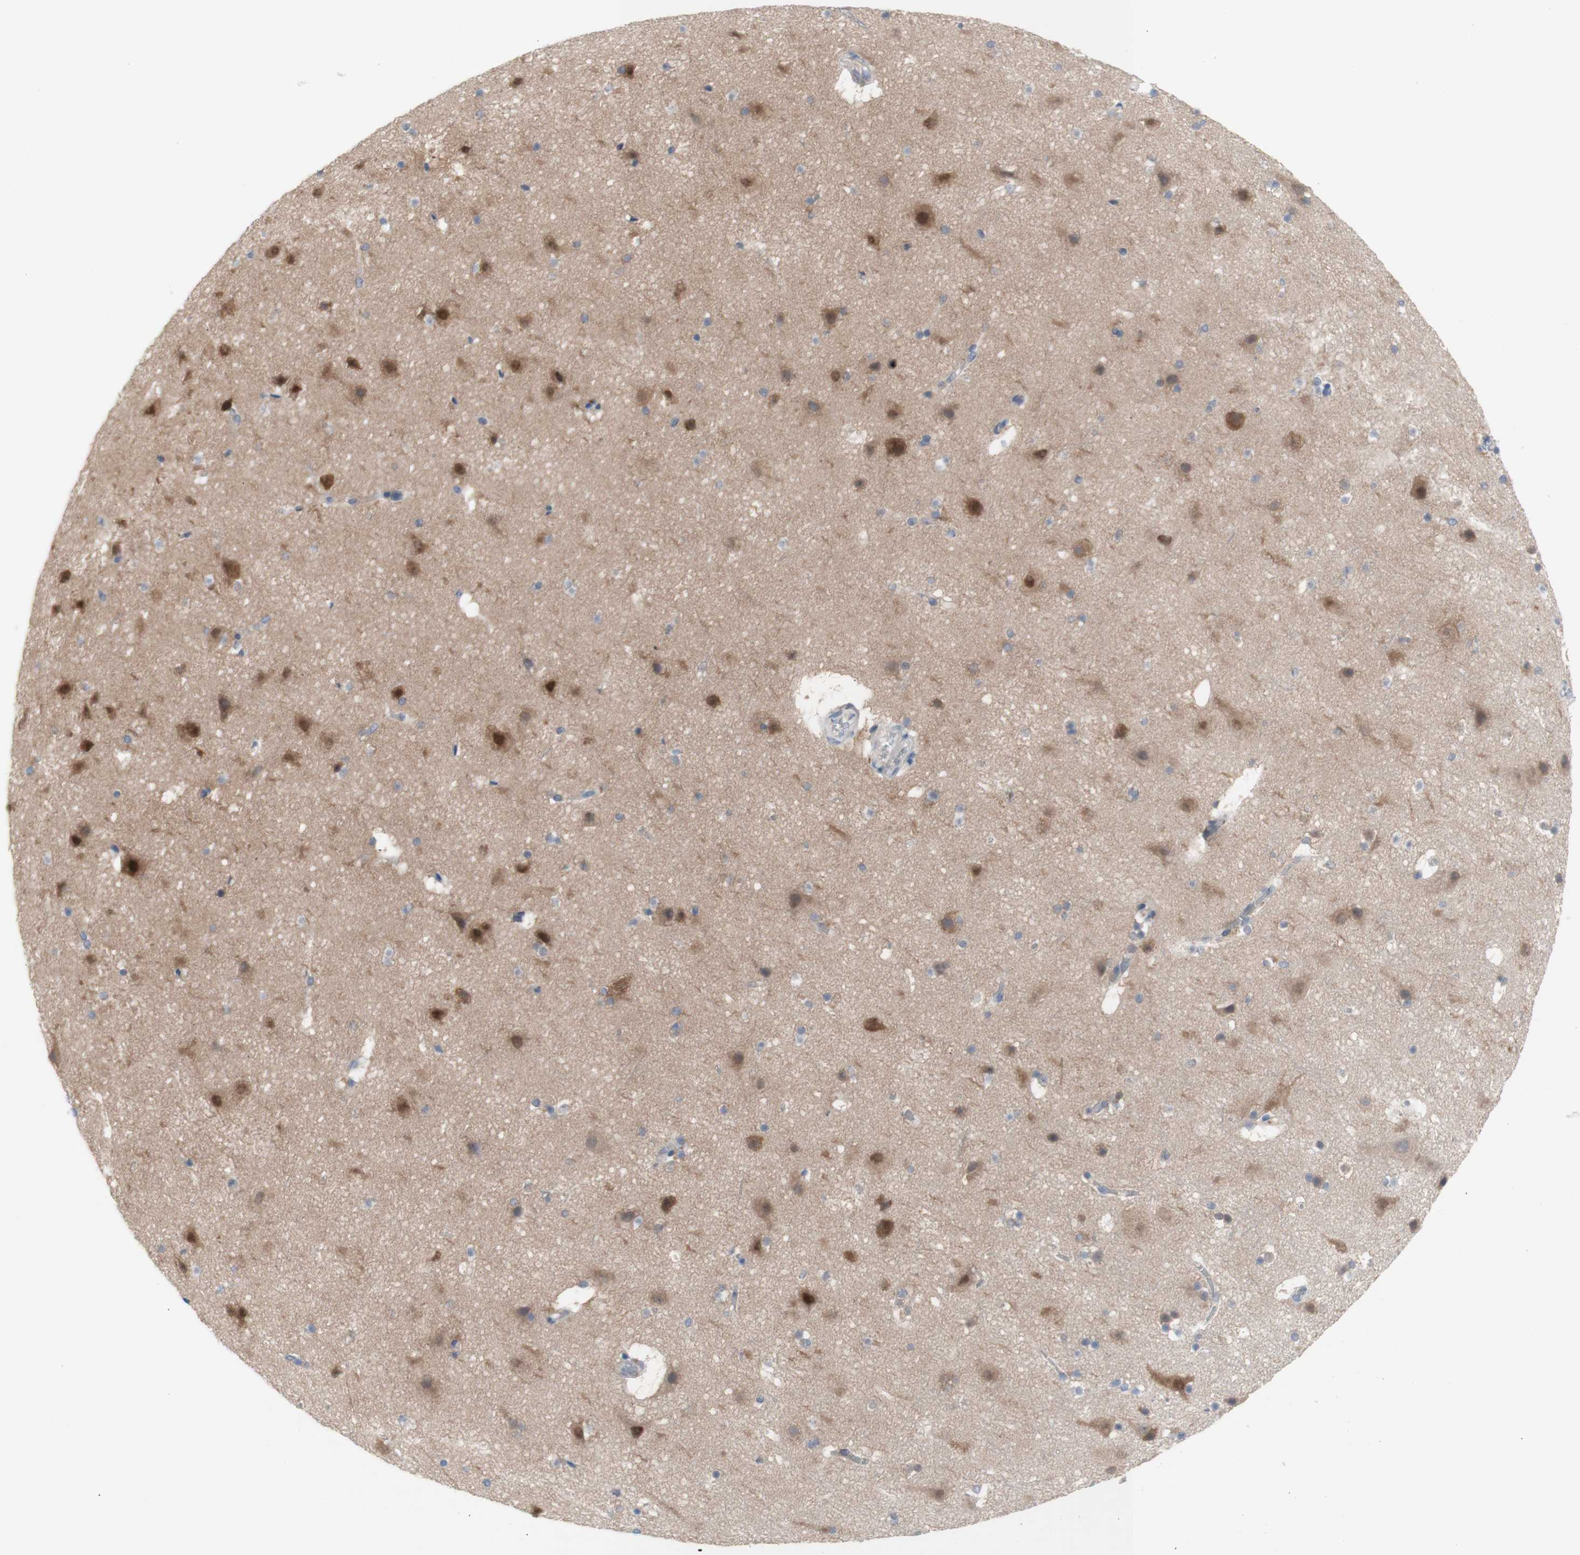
{"staining": {"intensity": "negative", "quantity": "none", "location": "none"}, "tissue": "cerebral cortex", "cell_type": "Endothelial cells", "image_type": "normal", "snomed": [{"axis": "morphology", "description": "Normal tissue, NOS"}, {"axis": "topography", "description": "Cerebral cortex"}], "caption": "Image shows no significant protein staining in endothelial cells of normal cerebral cortex. Nuclei are stained in blue.", "gene": "PRMT5", "patient": {"sex": "male", "age": 45}}